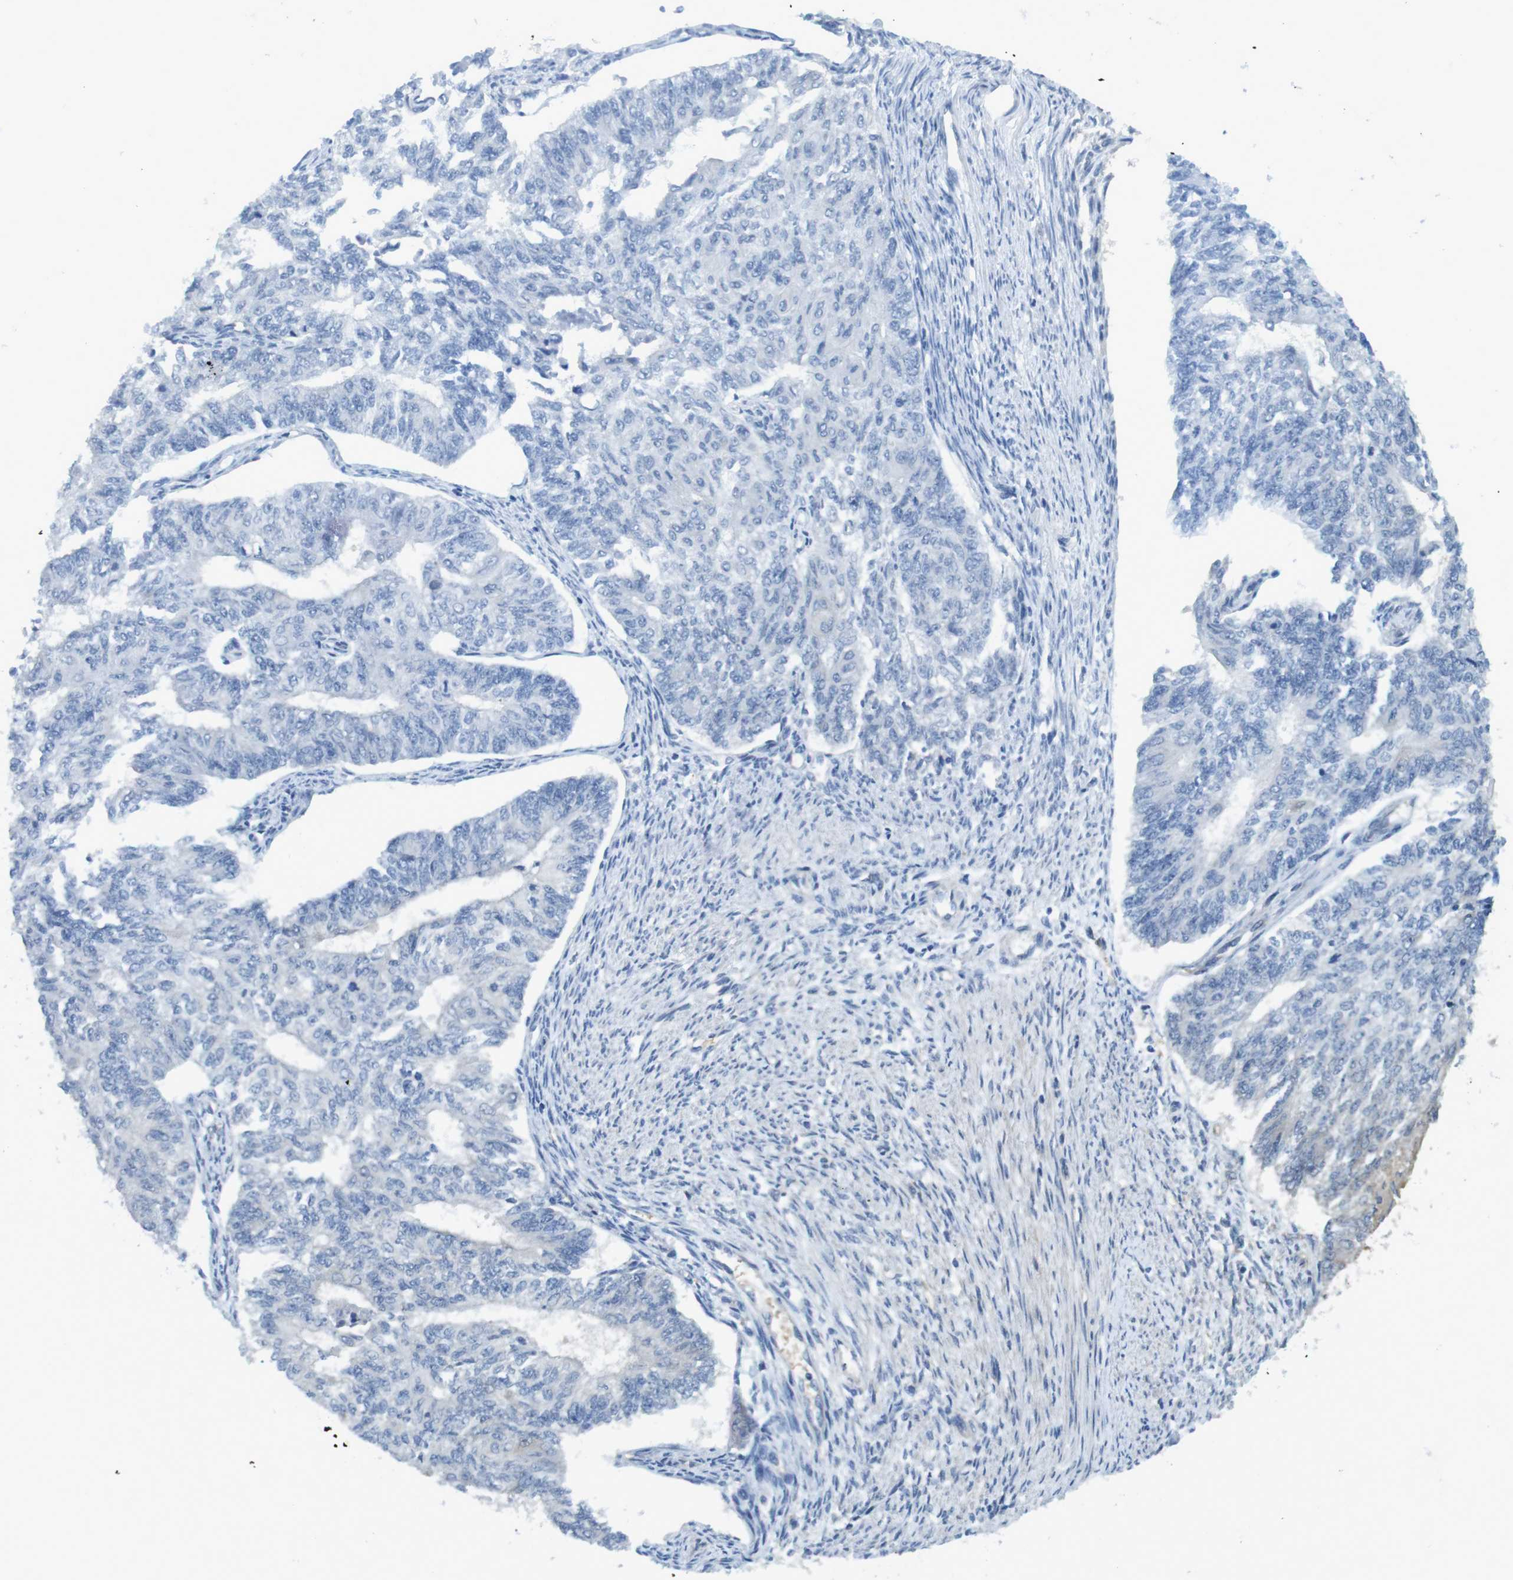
{"staining": {"intensity": "negative", "quantity": "none", "location": "none"}, "tissue": "endometrial cancer", "cell_type": "Tumor cells", "image_type": "cancer", "snomed": [{"axis": "morphology", "description": "Adenocarcinoma, NOS"}, {"axis": "topography", "description": "Endometrium"}], "caption": "High magnification brightfield microscopy of endometrial adenocarcinoma stained with DAB (3,3'-diaminobenzidine) (brown) and counterstained with hematoxylin (blue): tumor cells show no significant expression.", "gene": "SUGT1", "patient": {"sex": "female", "age": 32}}